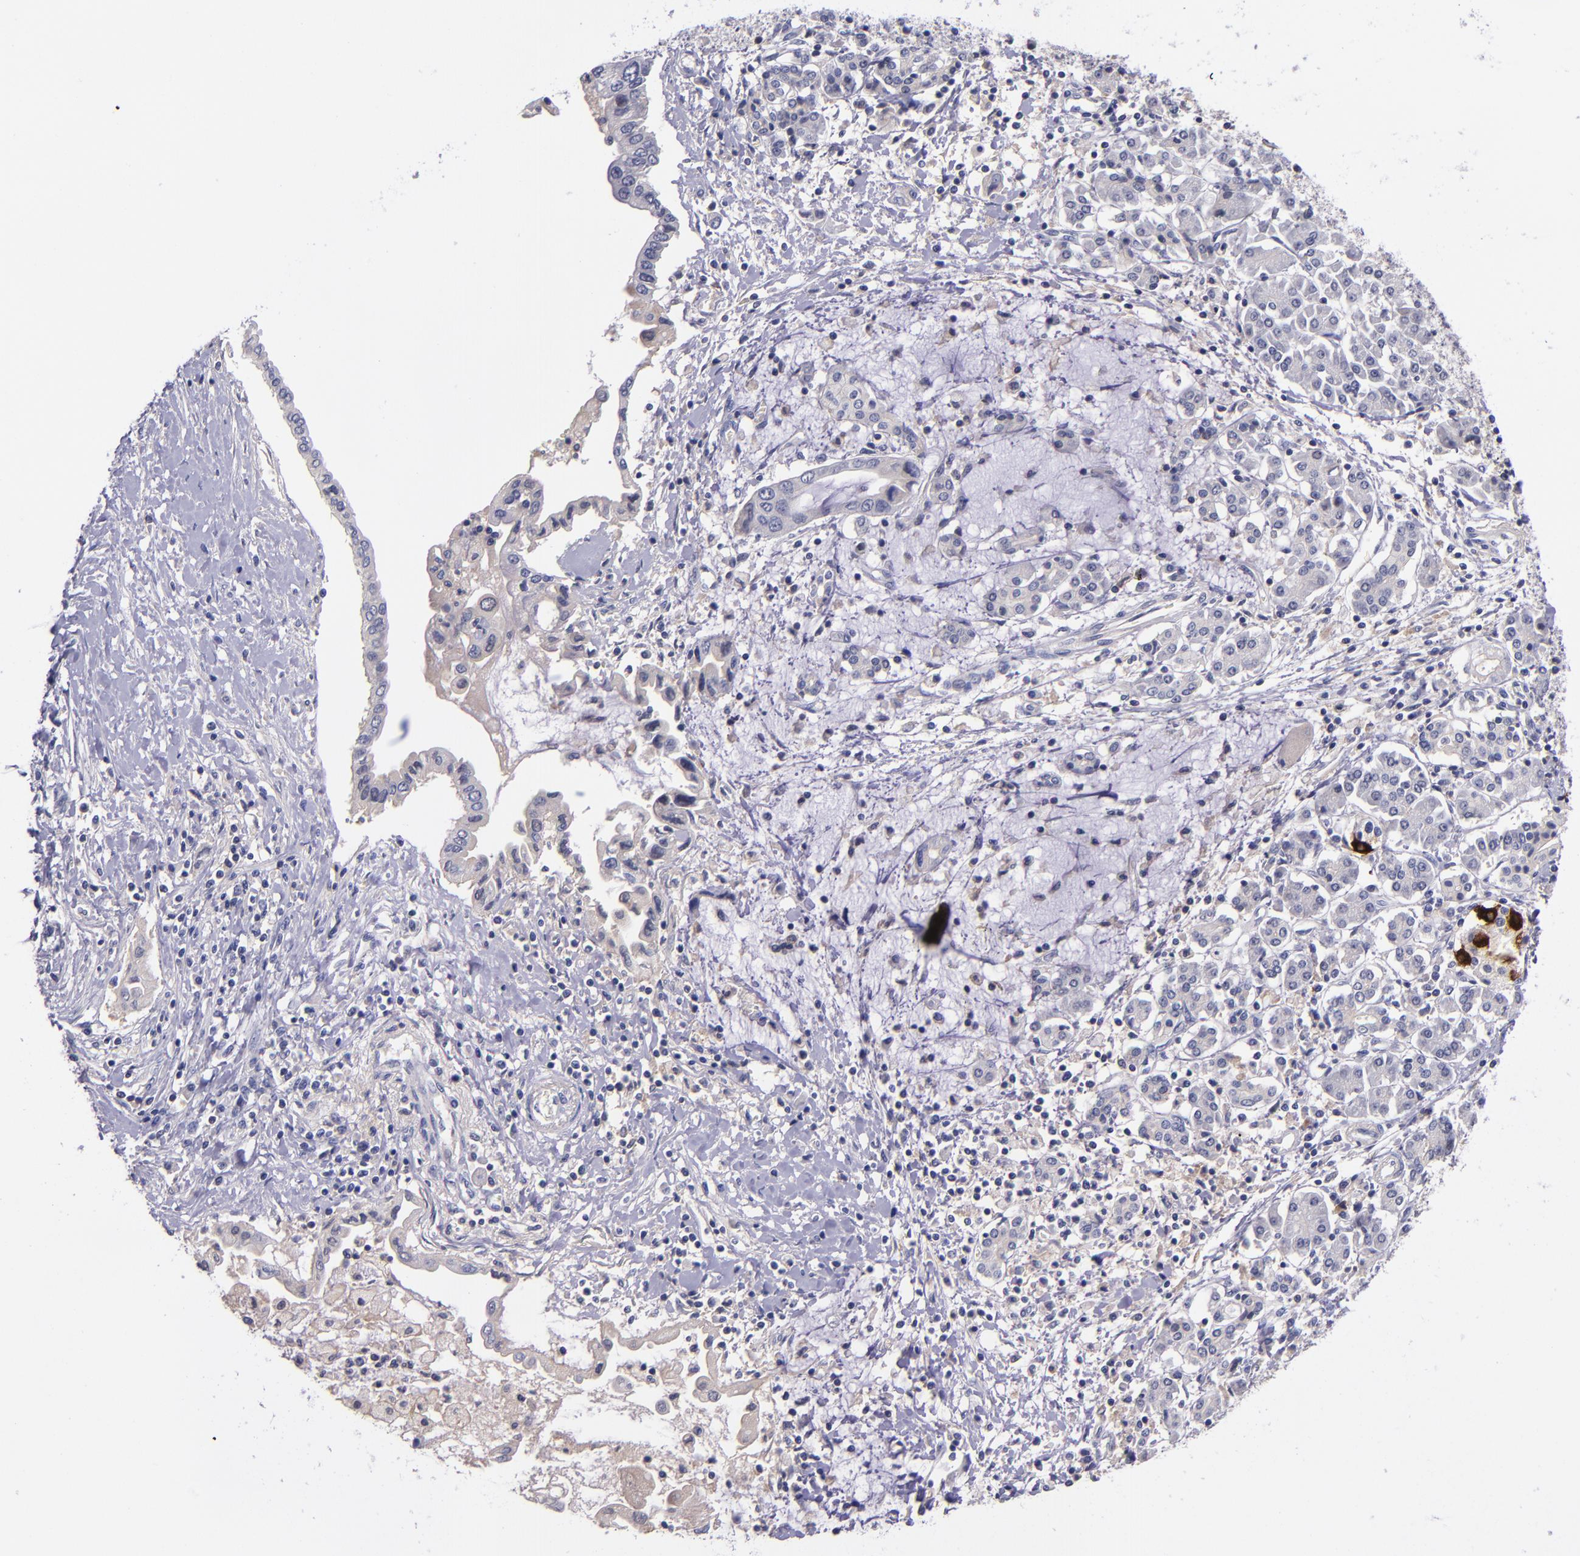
{"staining": {"intensity": "strong", "quantity": "<25%", "location": "cytoplasmic/membranous"}, "tissue": "pancreatic cancer", "cell_type": "Tumor cells", "image_type": "cancer", "snomed": [{"axis": "morphology", "description": "Adenocarcinoma, NOS"}, {"axis": "topography", "description": "Pancreas"}], "caption": "About <25% of tumor cells in human pancreatic adenocarcinoma demonstrate strong cytoplasmic/membranous protein staining as visualized by brown immunohistochemical staining.", "gene": "RBP4", "patient": {"sex": "female", "age": 57}}